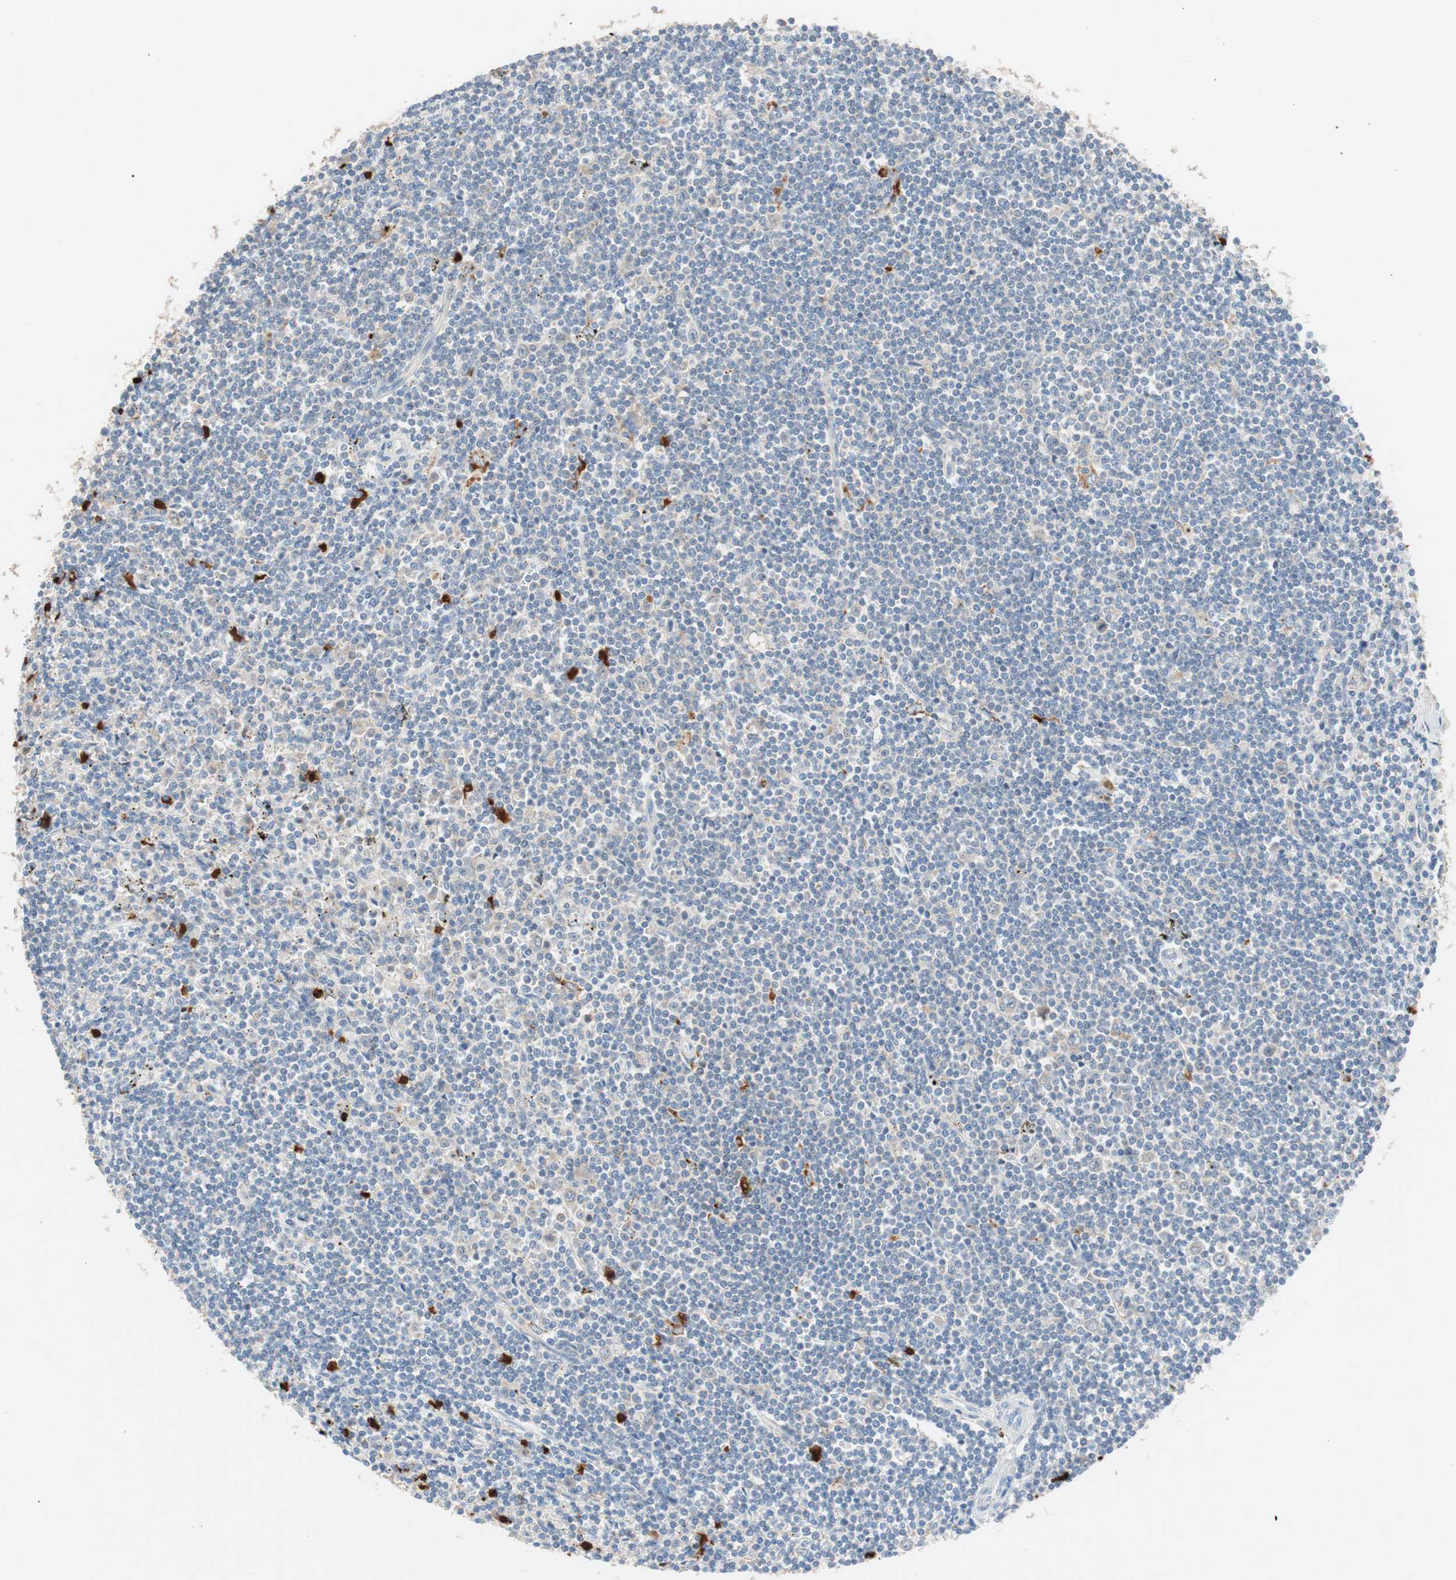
{"staining": {"intensity": "weak", "quantity": "<25%", "location": "cytoplasmic/membranous"}, "tissue": "lymphoma", "cell_type": "Tumor cells", "image_type": "cancer", "snomed": [{"axis": "morphology", "description": "Malignant lymphoma, non-Hodgkin's type, Low grade"}, {"axis": "topography", "description": "Spleen"}], "caption": "Immunohistochemical staining of lymphoma demonstrates no significant expression in tumor cells. (DAB IHC visualized using brightfield microscopy, high magnification).", "gene": "CLEC4D", "patient": {"sex": "male", "age": 76}}